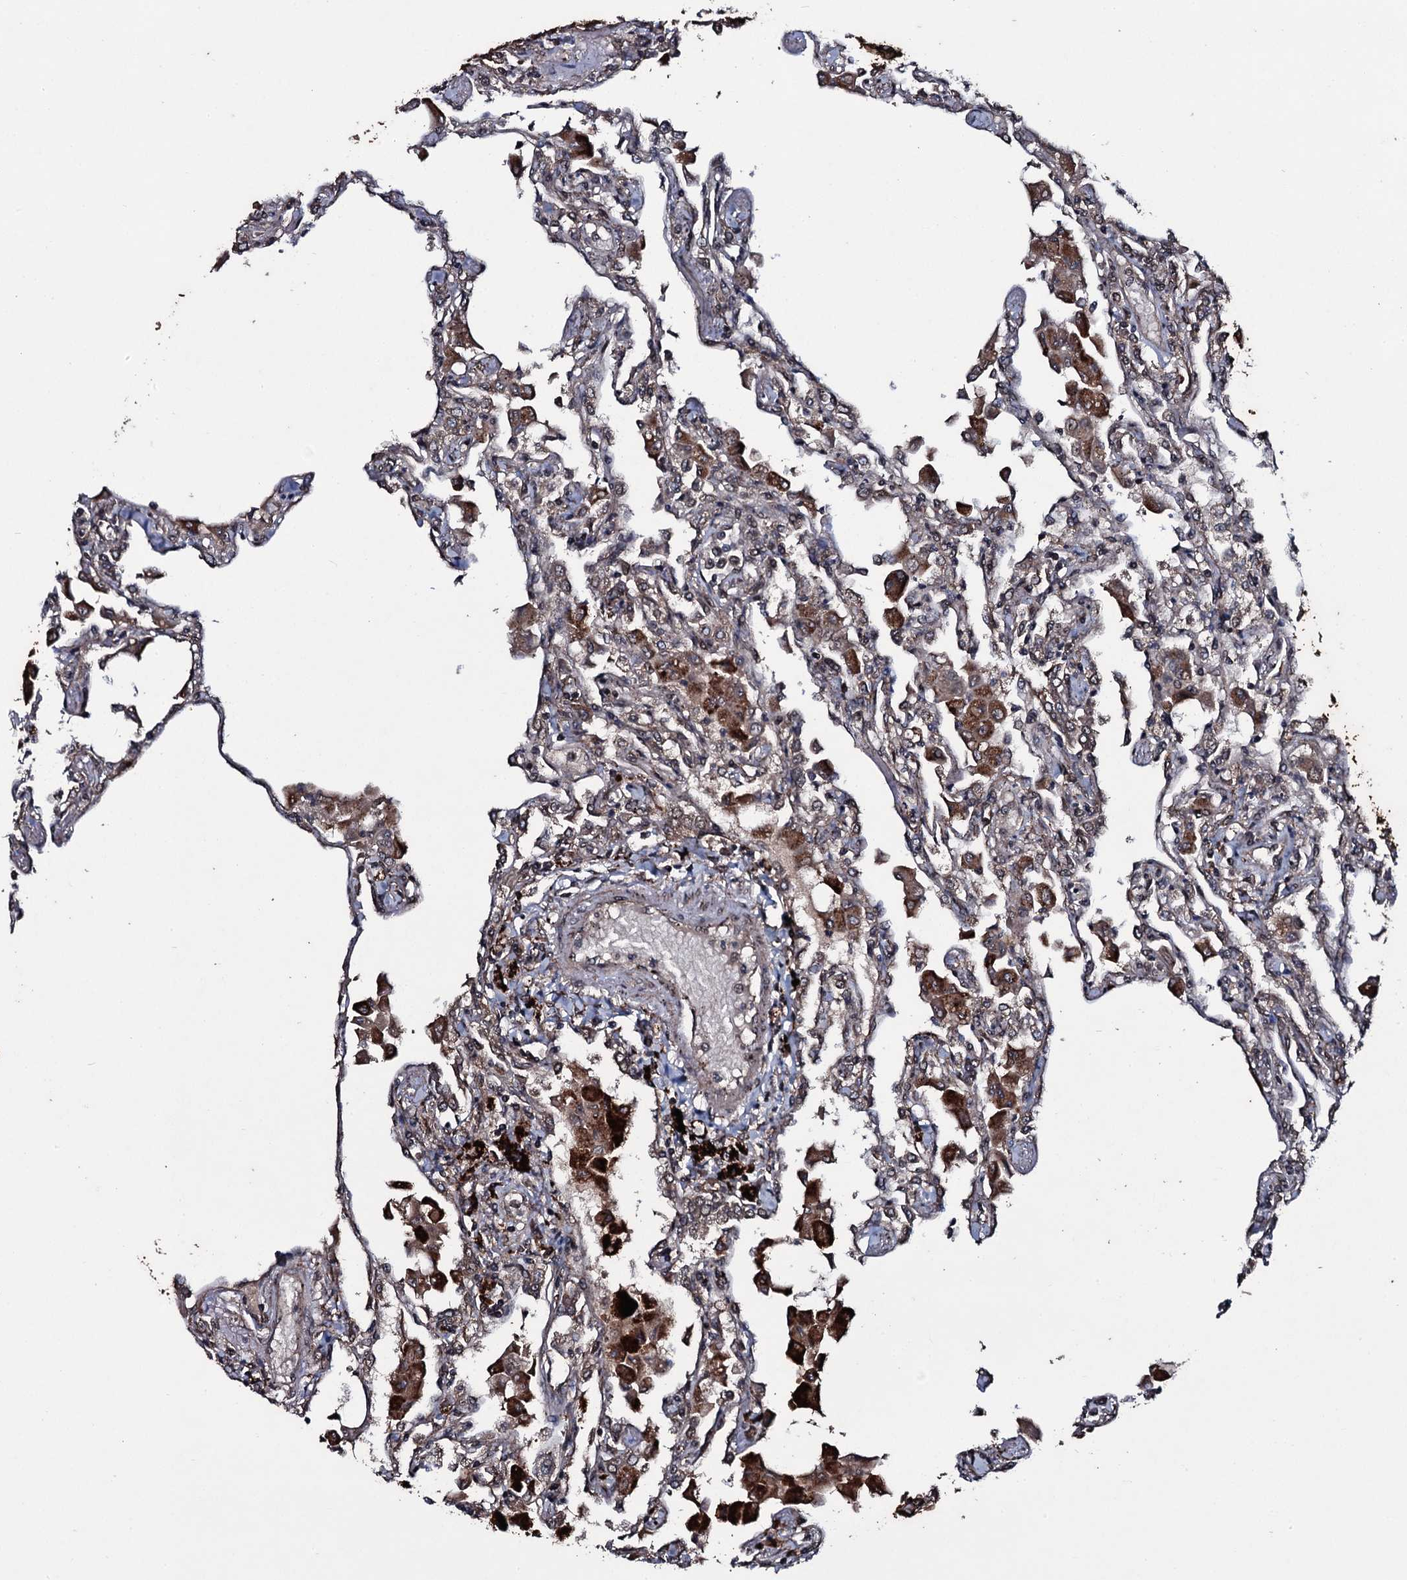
{"staining": {"intensity": "weak", "quantity": "25%-75%", "location": "cytoplasmic/membranous"}, "tissue": "lung", "cell_type": "Alveolar cells", "image_type": "normal", "snomed": [{"axis": "morphology", "description": "Normal tissue, NOS"}, {"axis": "topography", "description": "Bronchus"}, {"axis": "topography", "description": "Lung"}], "caption": "High-magnification brightfield microscopy of unremarkable lung stained with DAB (brown) and counterstained with hematoxylin (blue). alveolar cells exhibit weak cytoplasmic/membranous staining is identified in approximately25%-75% of cells.", "gene": "MRPS31", "patient": {"sex": "female", "age": 49}}